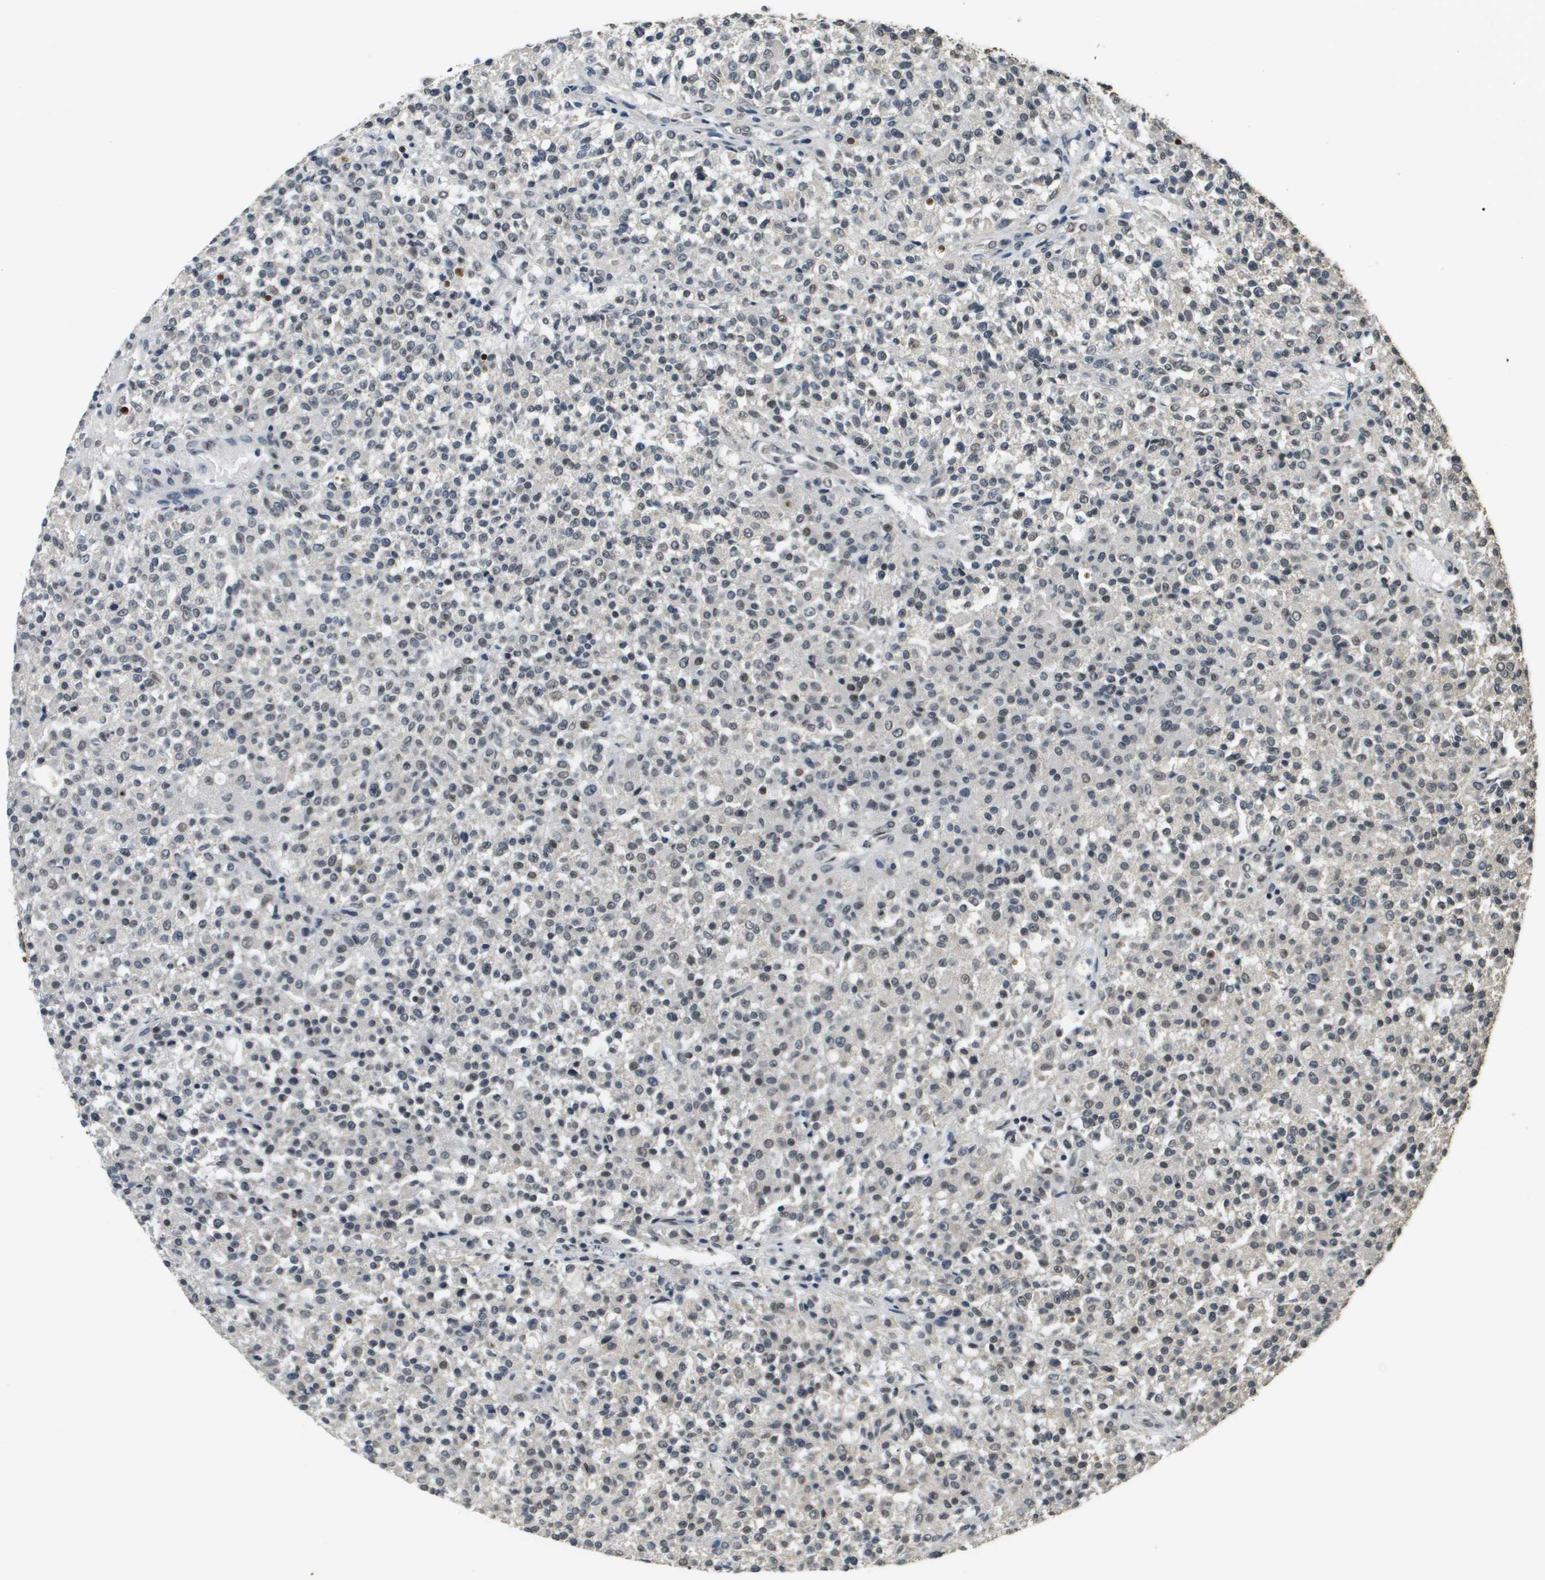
{"staining": {"intensity": "weak", "quantity": "25%-75%", "location": "nuclear"}, "tissue": "testis cancer", "cell_type": "Tumor cells", "image_type": "cancer", "snomed": [{"axis": "morphology", "description": "Seminoma, NOS"}, {"axis": "topography", "description": "Testis"}], "caption": "Human testis seminoma stained with a protein marker displays weak staining in tumor cells.", "gene": "FANCC", "patient": {"sex": "male", "age": 59}}